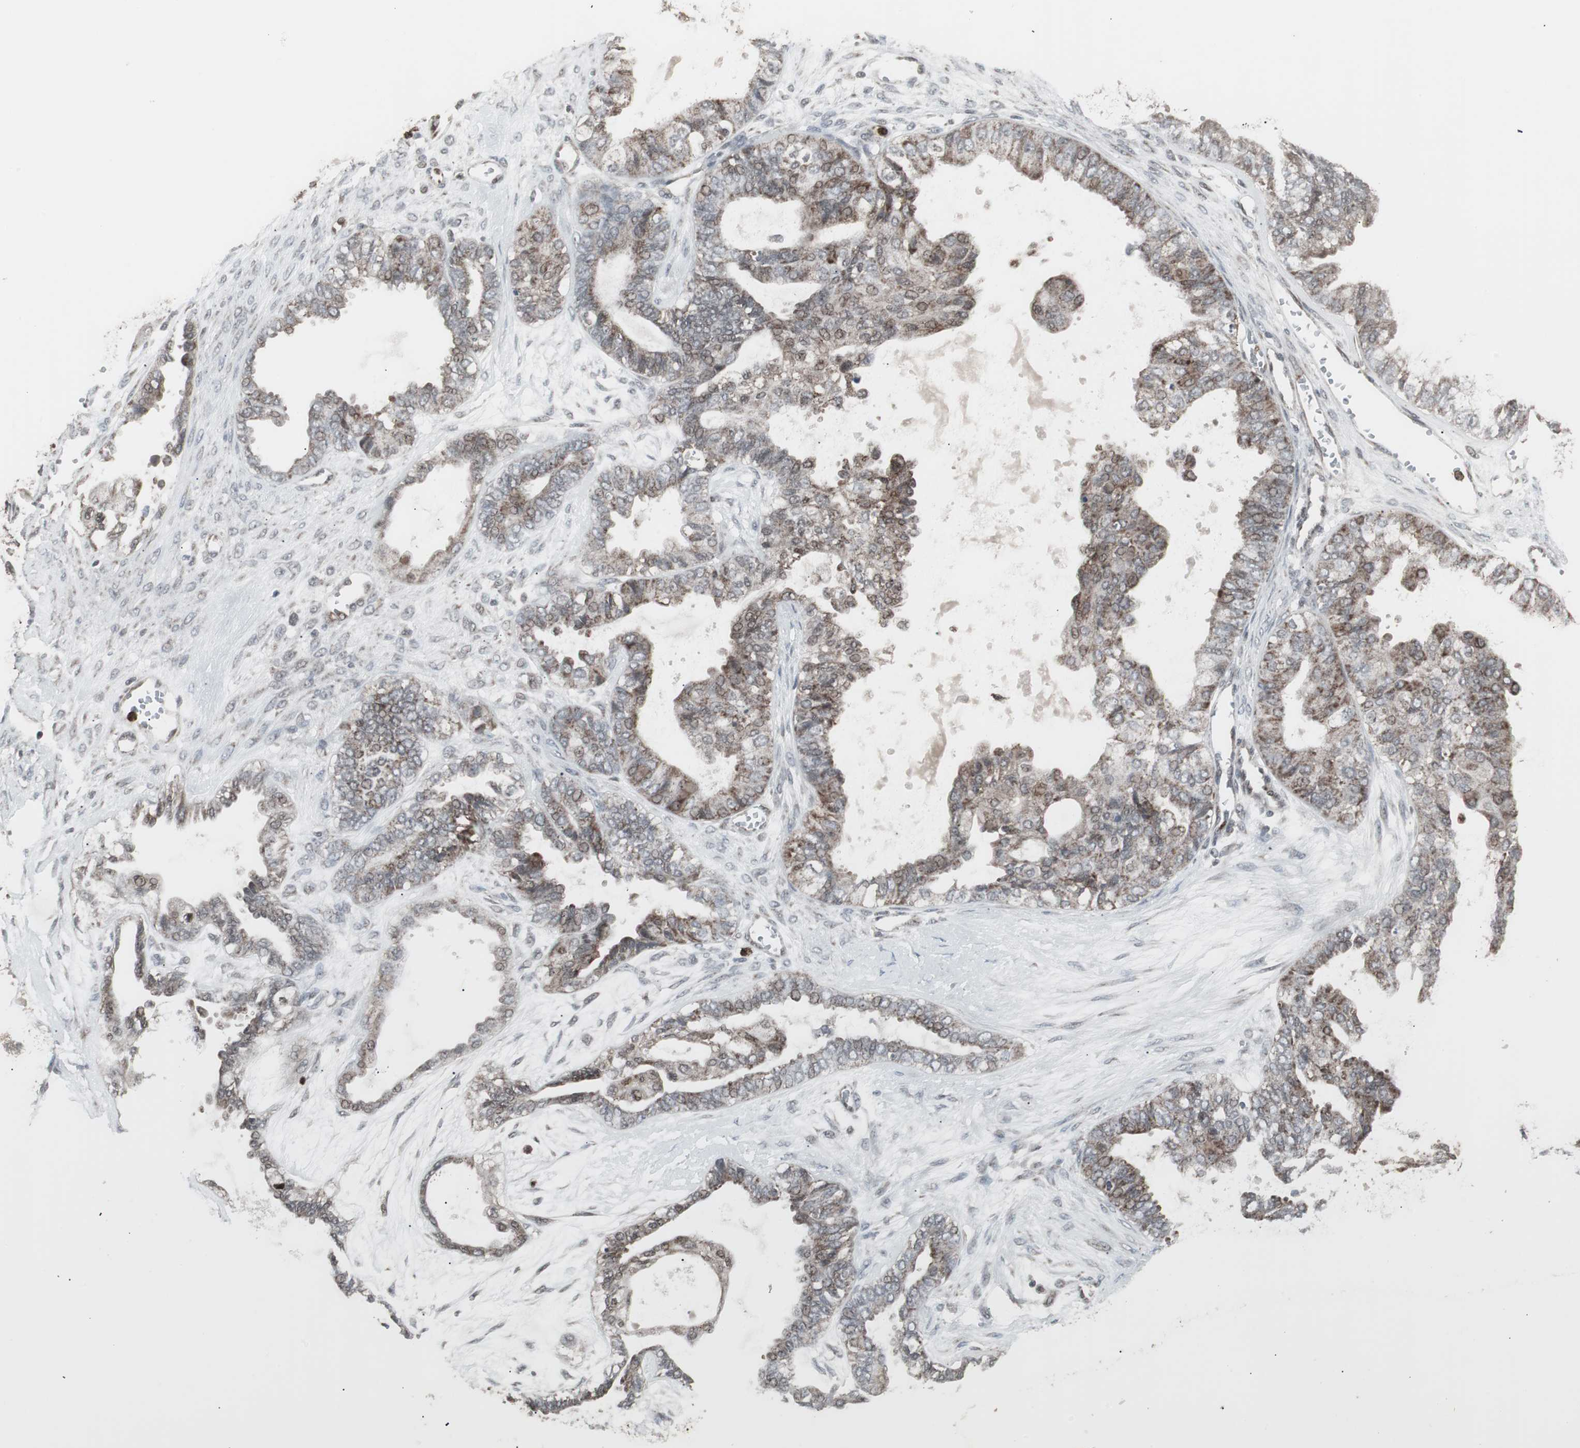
{"staining": {"intensity": "weak", "quantity": "25%-75%", "location": "cytoplasmic/membranous,nuclear"}, "tissue": "ovarian cancer", "cell_type": "Tumor cells", "image_type": "cancer", "snomed": [{"axis": "morphology", "description": "Carcinoma, NOS"}, {"axis": "morphology", "description": "Carcinoma, endometroid"}, {"axis": "topography", "description": "Ovary"}], "caption": "Ovarian cancer tissue exhibits weak cytoplasmic/membranous and nuclear staining in approximately 25%-75% of tumor cells", "gene": "RXRA", "patient": {"sex": "female", "age": 50}}